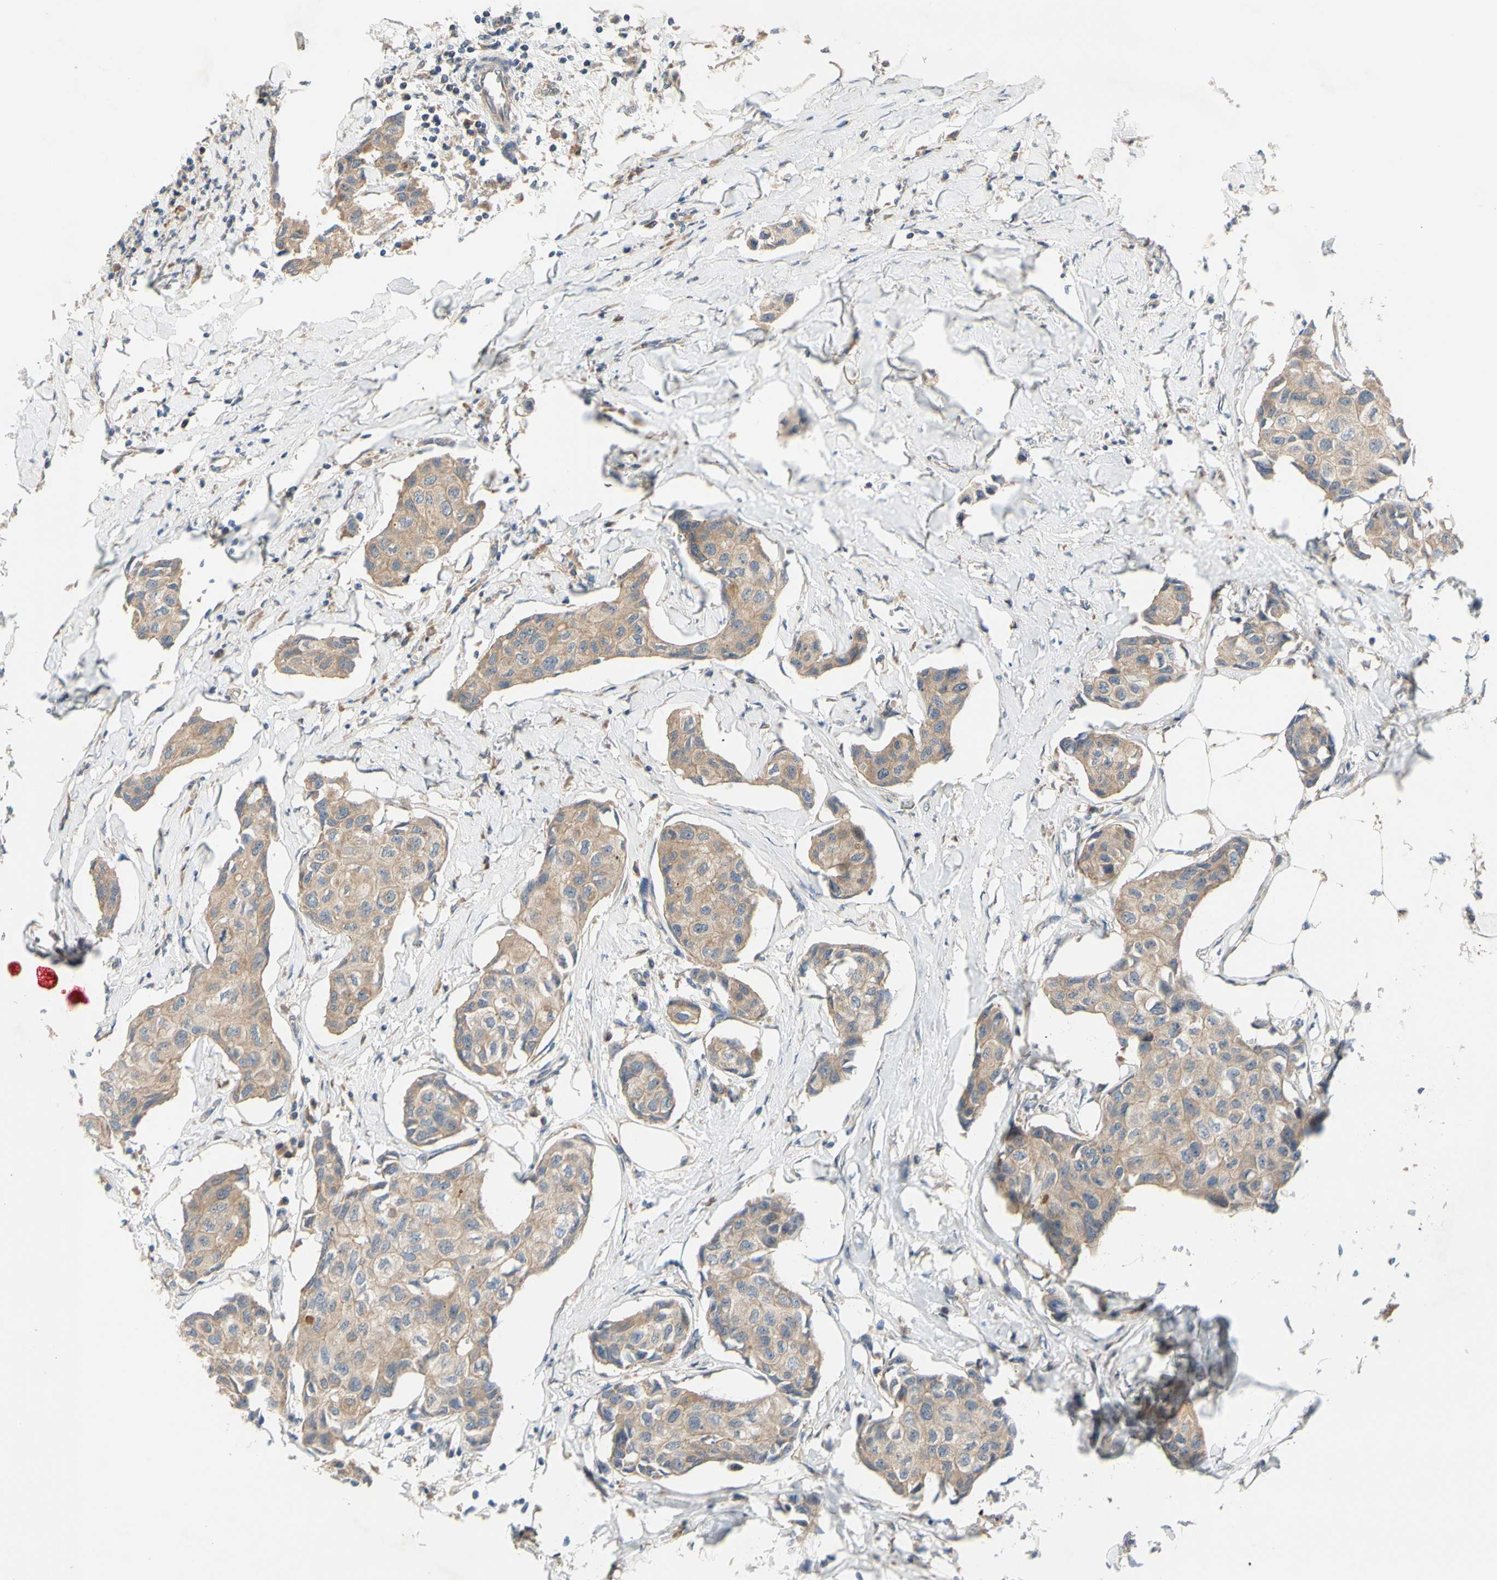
{"staining": {"intensity": "moderate", "quantity": ">75%", "location": "cytoplasmic/membranous"}, "tissue": "breast cancer", "cell_type": "Tumor cells", "image_type": "cancer", "snomed": [{"axis": "morphology", "description": "Duct carcinoma"}, {"axis": "topography", "description": "Breast"}], "caption": "Immunohistochemical staining of intraductal carcinoma (breast) displays medium levels of moderate cytoplasmic/membranous positivity in about >75% of tumor cells. The staining was performed using DAB (3,3'-diaminobenzidine), with brown indicating positive protein expression. Nuclei are stained blue with hematoxylin.", "gene": "MBTPS2", "patient": {"sex": "female", "age": 80}}